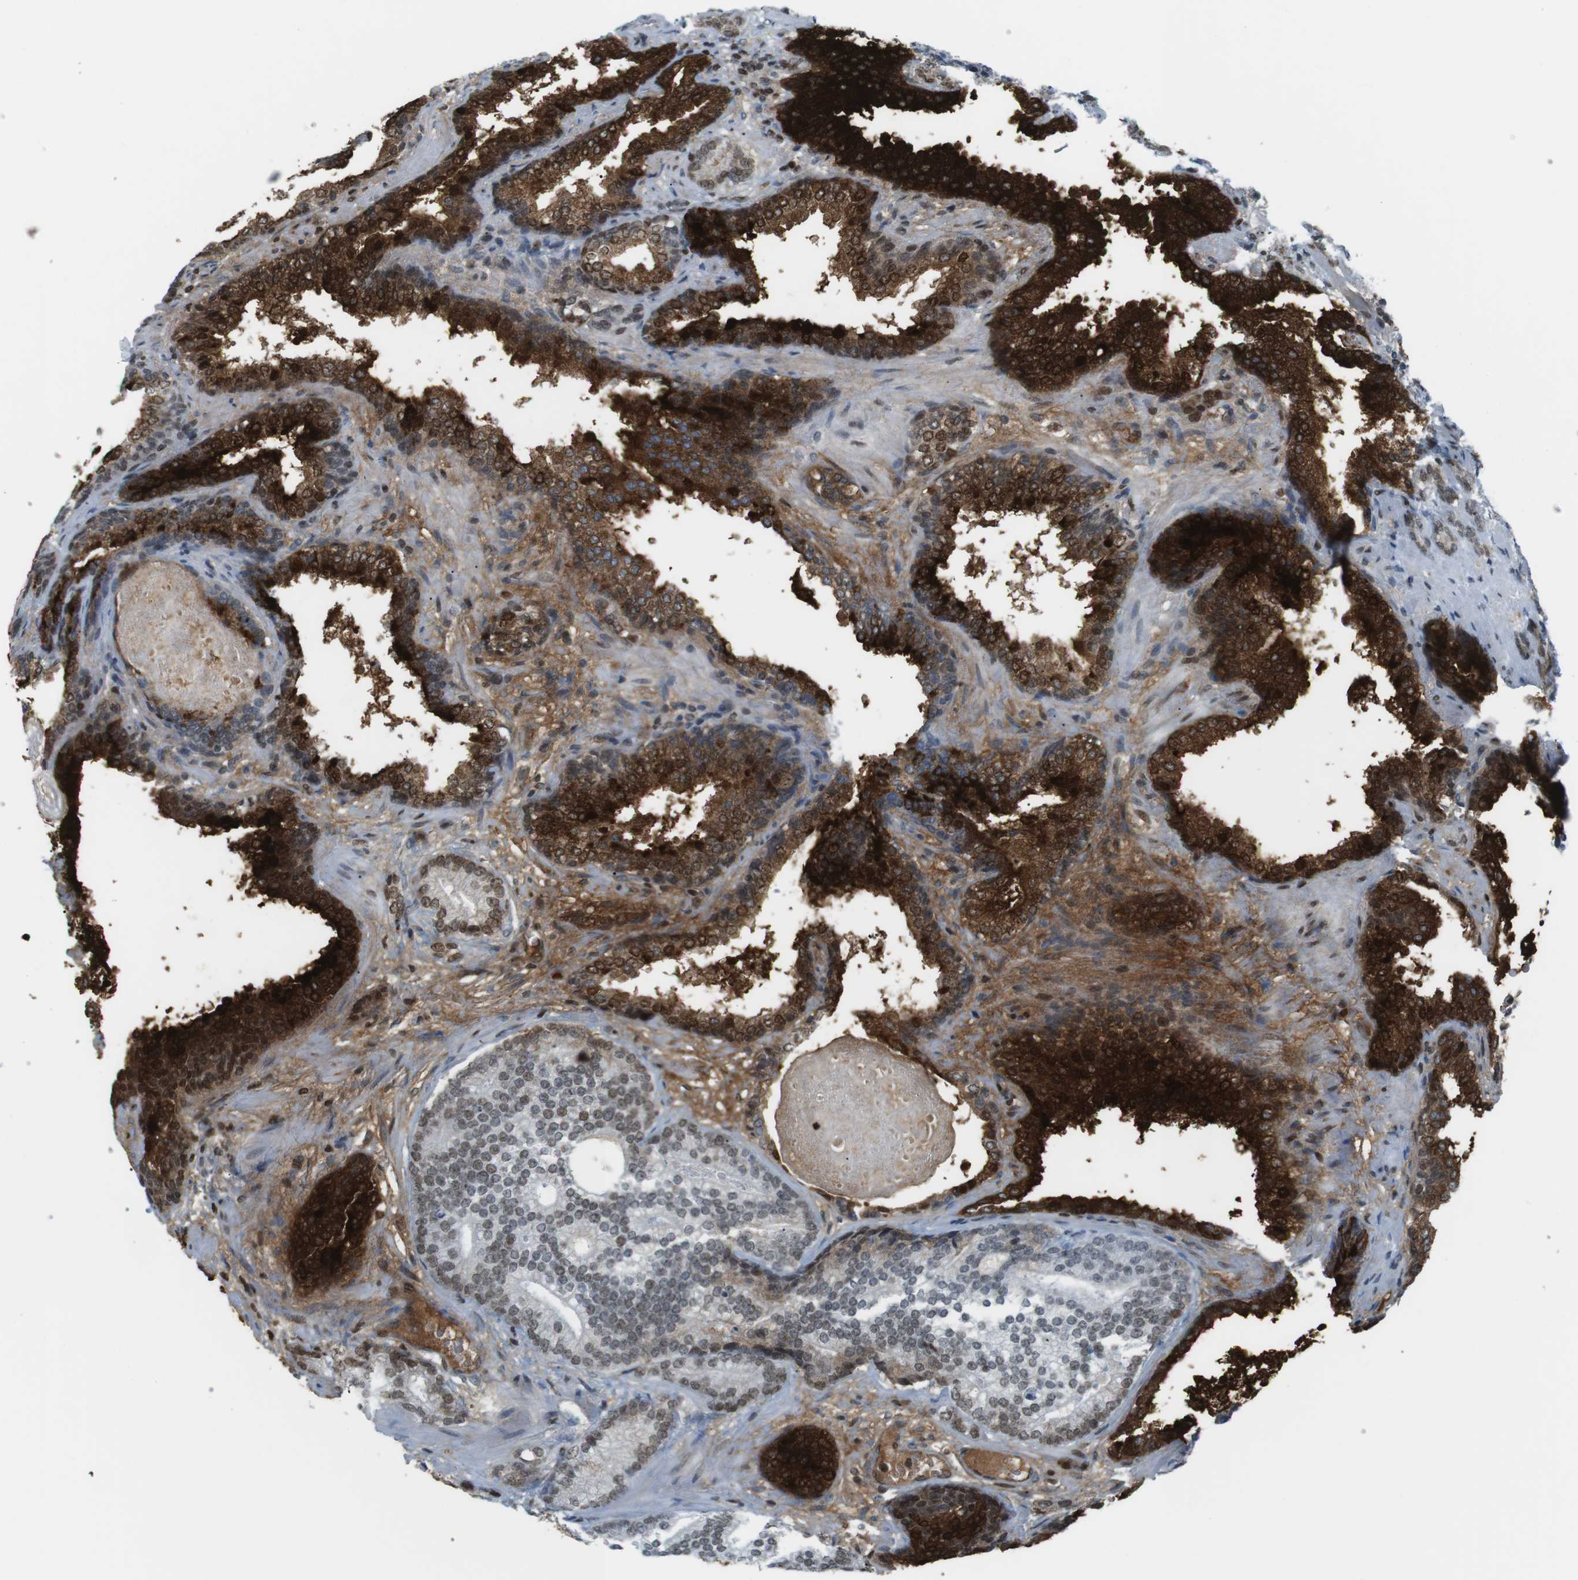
{"staining": {"intensity": "strong", "quantity": "25%-75%", "location": "cytoplasmic/membranous,nuclear"}, "tissue": "prostate cancer", "cell_type": "Tumor cells", "image_type": "cancer", "snomed": [{"axis": "morphology", "description": "Adenocarcinoma, High grade"}, {"axis": "topography", "description": "Prostate"}], "caption": "Prostate cancer (high-grade adenocarcinoma) stained for a protein reveals strong cytoplasmic/membranous and nuclear positivity in tumor cells.", "gene": "AZGP1", "patient": {"sex": "male", "age": 61}}